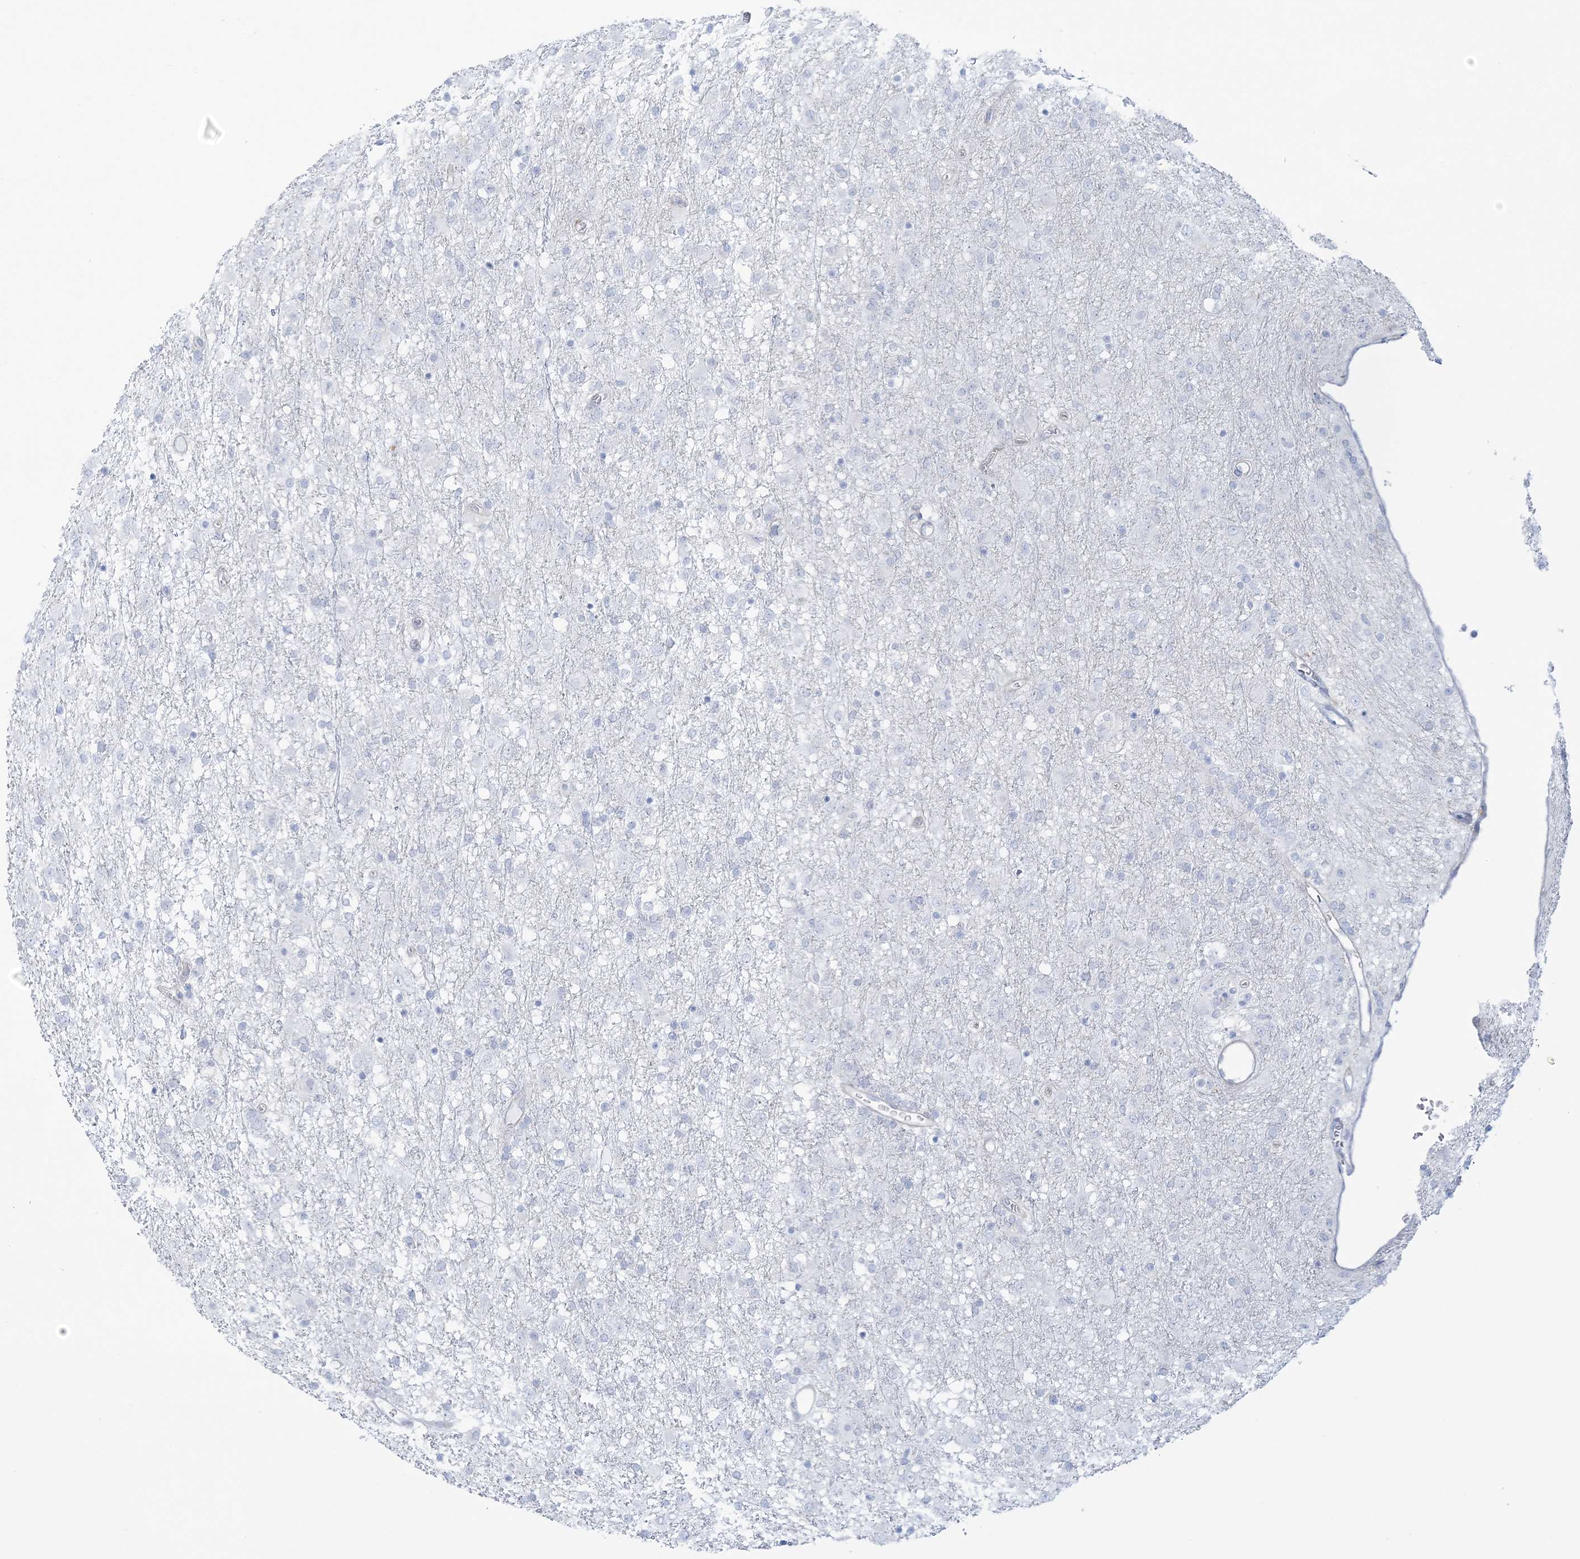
{"staining": {"intensity": "negative", "quantity": "none", "location": "none"}, "tissue": "glioma", "cell_type": "Tumor cells", "image_type": "cancer", "snomed": [{"axis": "morphology", "description": "Glioma, malignant, Low grade"}, {"axis": "topography", "description": "Brain"}], "caption": "Malignant glioma (low-grade) was stained to show a protein in brown. There is no significant expression in tumor cells.", "gene": "ADGB", "patient": {"sex": "male", "age": 65}}